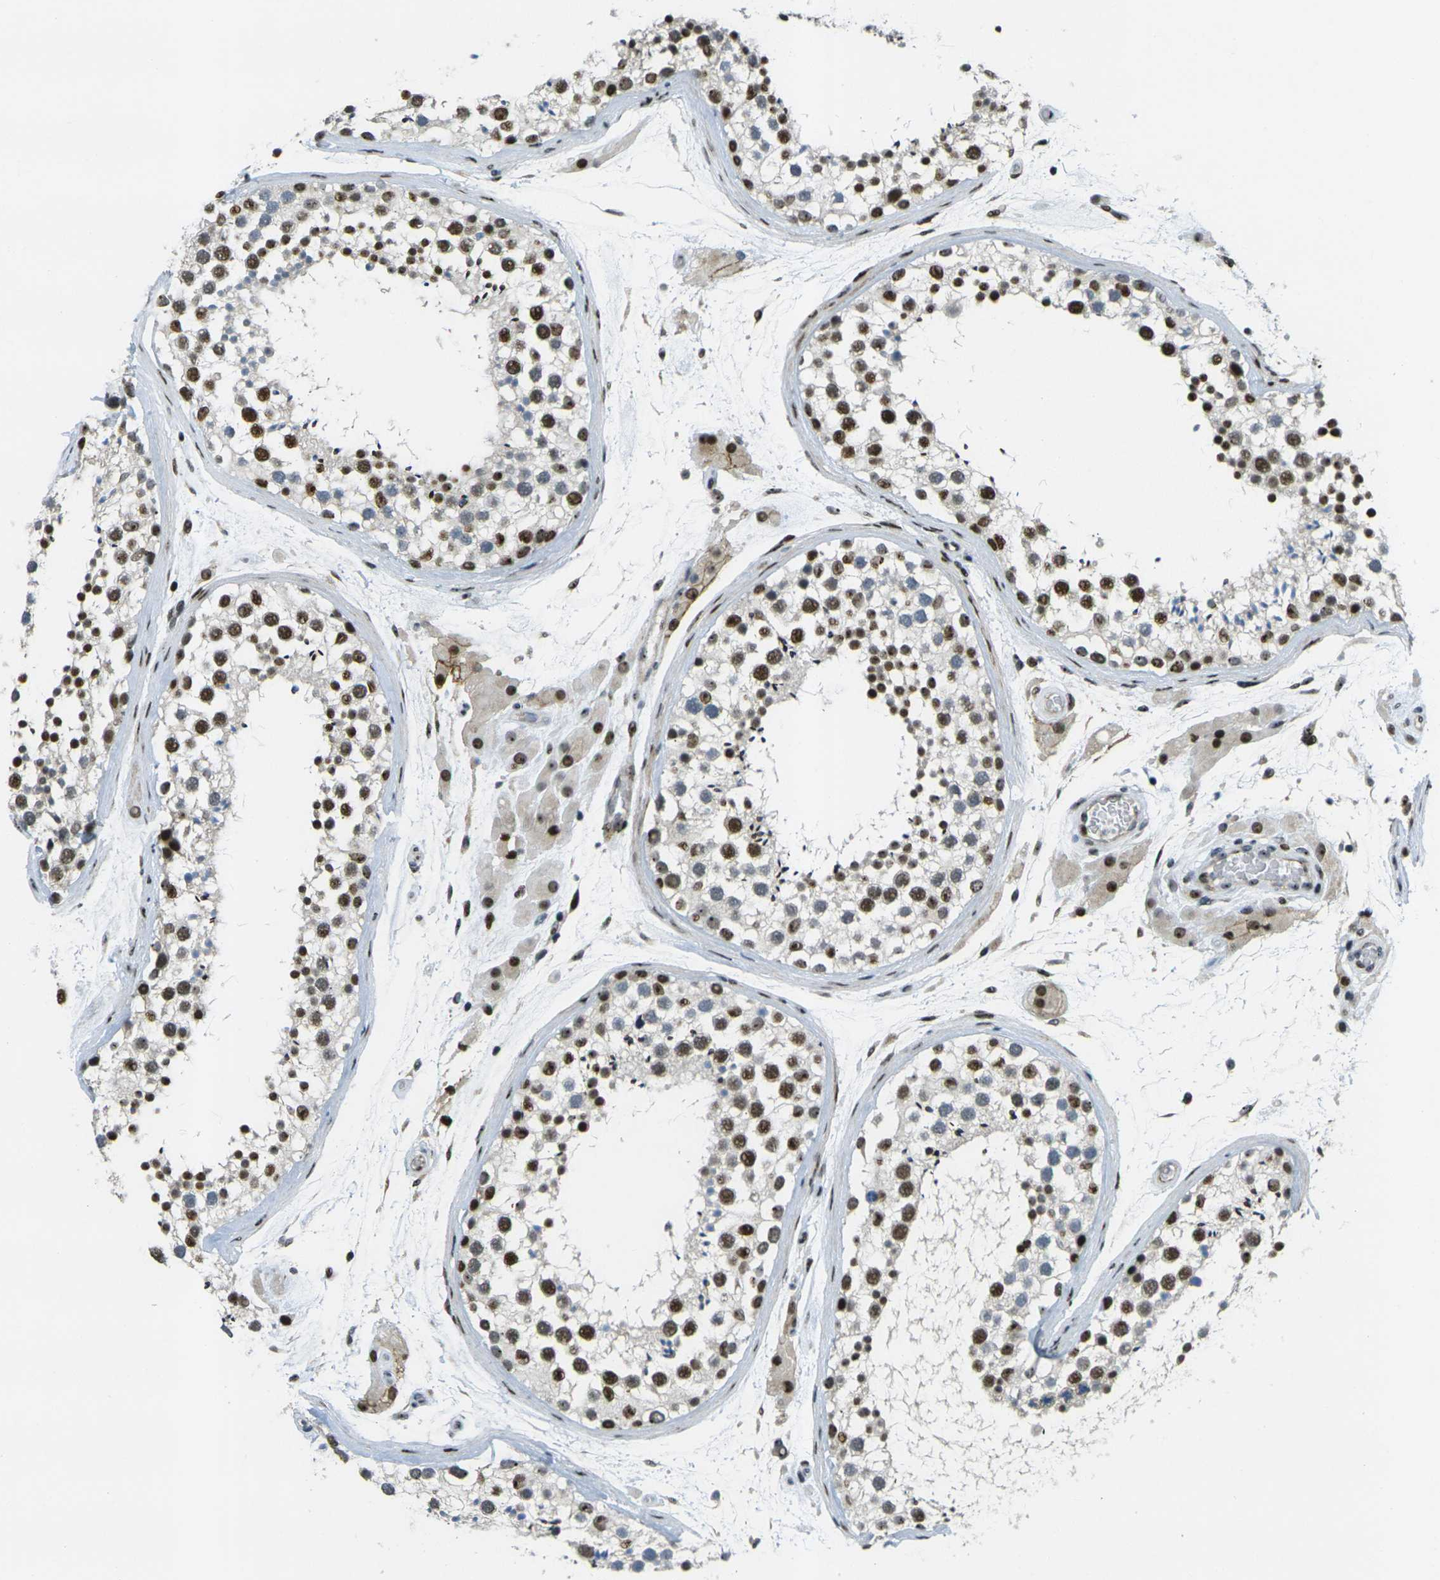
{"staining": {"intensity": "strong", "quantity": ">75%", "location": "nuclear"}, "tissue": "testis", "cell_type": "Cells in seminiferous ducts", "image_type": "normal", "snomed": [{"axis": "morphology", "description": "Normal tissue, NOS"}, {"axis": "topography", "description": "Testis"}], "caption": "Immunohistochemical staining of benign human testis demonstrates high levels of strong nuclear staining in approximately >75% of cells in seminiferous ducts. (DAB (3,3'-diaminobenzidine) IHC with brightfield microscopy, high magnification).", "gene": "UBE2C", "patient": {"sex": "male", "age": 46}}